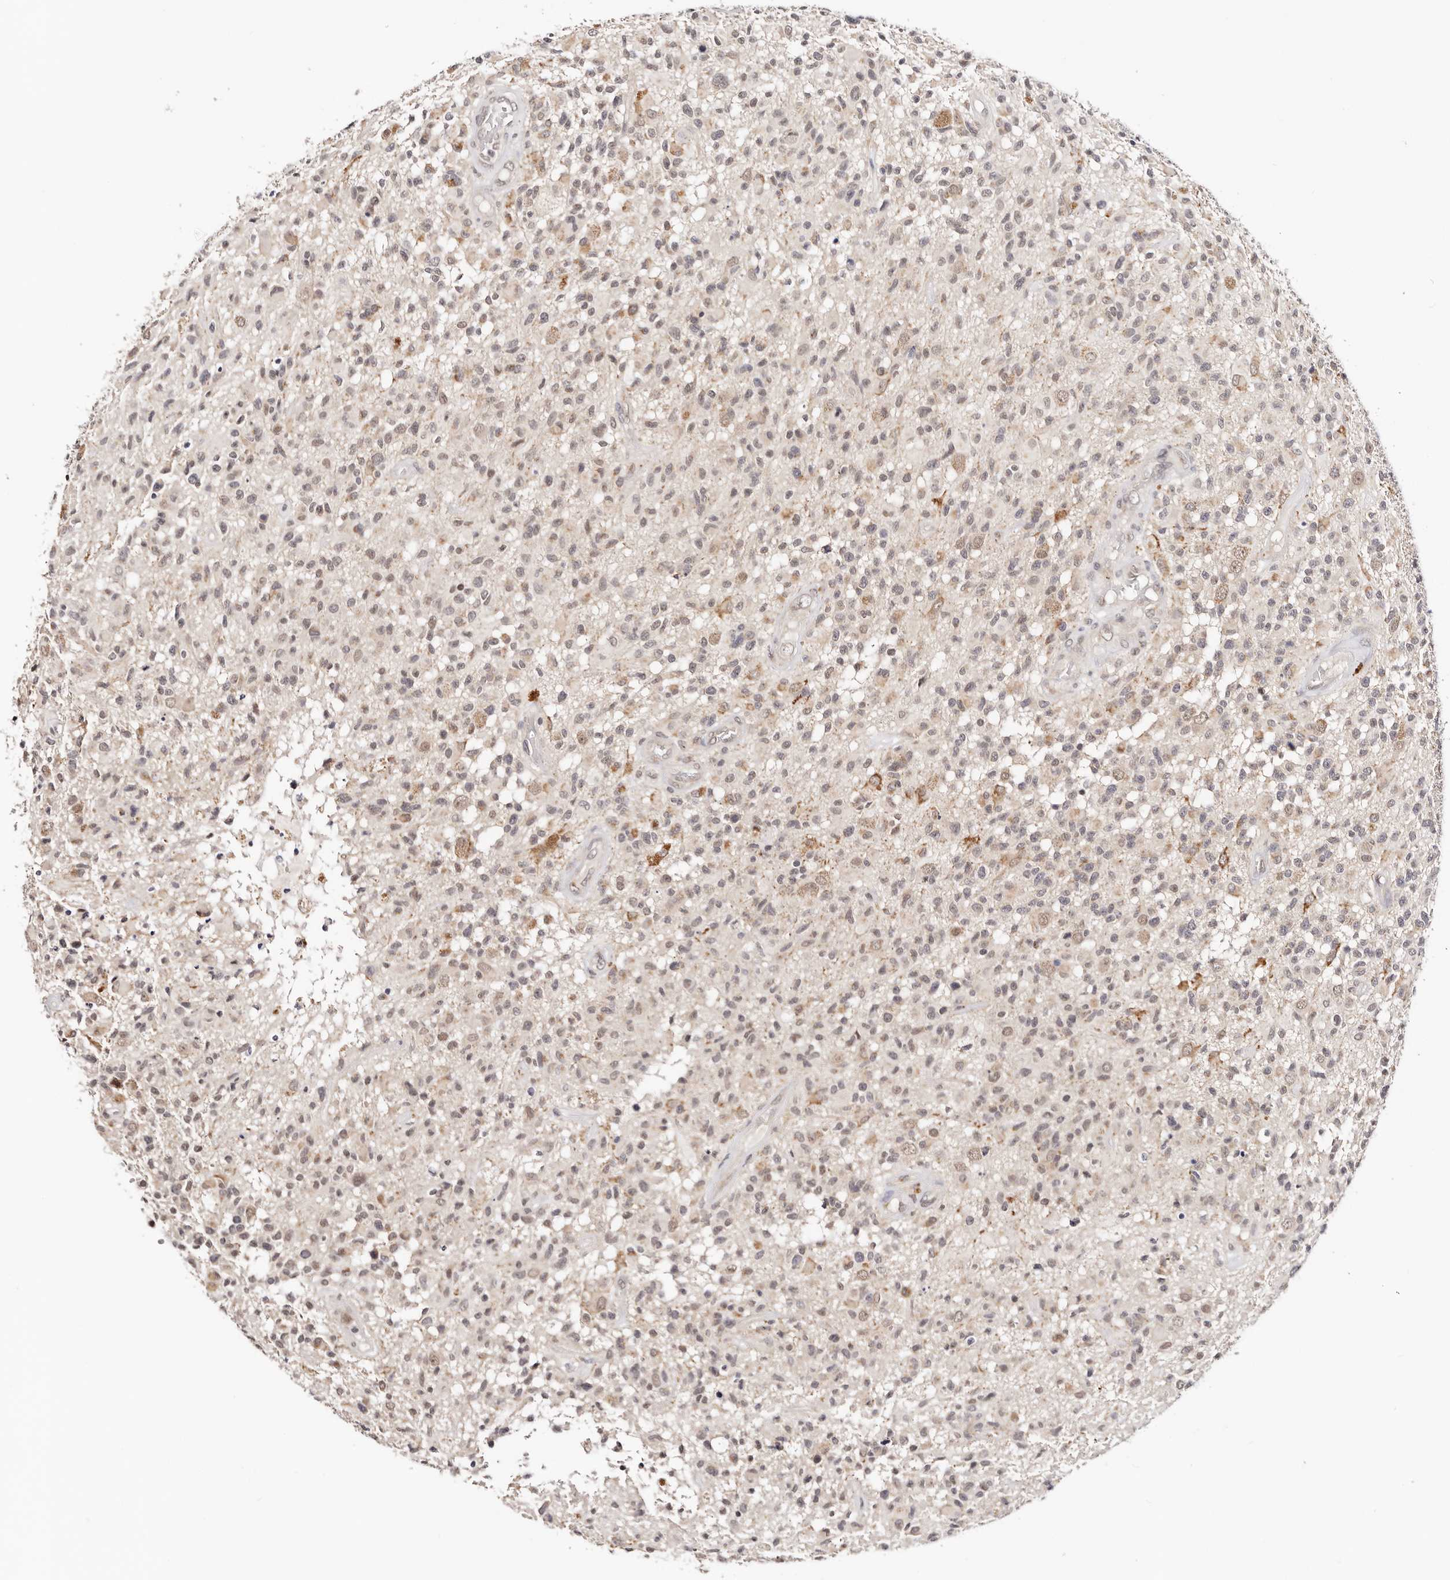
{"staining": {"intensity": "weak", "quantity": ">75%", "location": "nuclear"}, "tissue": "glioma", "cell_type": "Tumor cells", "image_type": "cancer", "snomed": [{"axis": "morphology", "description": "Glioma, malignant, High grade"}, {"axis": "morphology", "description": "Glioblastoma, NOS"}, {"axis": "topography", "description": "Brain"}], "caption": "The image displays immunohistochemical staining of glioma. There is weak nuclear staining is appreciated in approximately >75% of tumor cells.", "gene": "VIPAS39", "patient": {"sex": "male", "age": 60}}